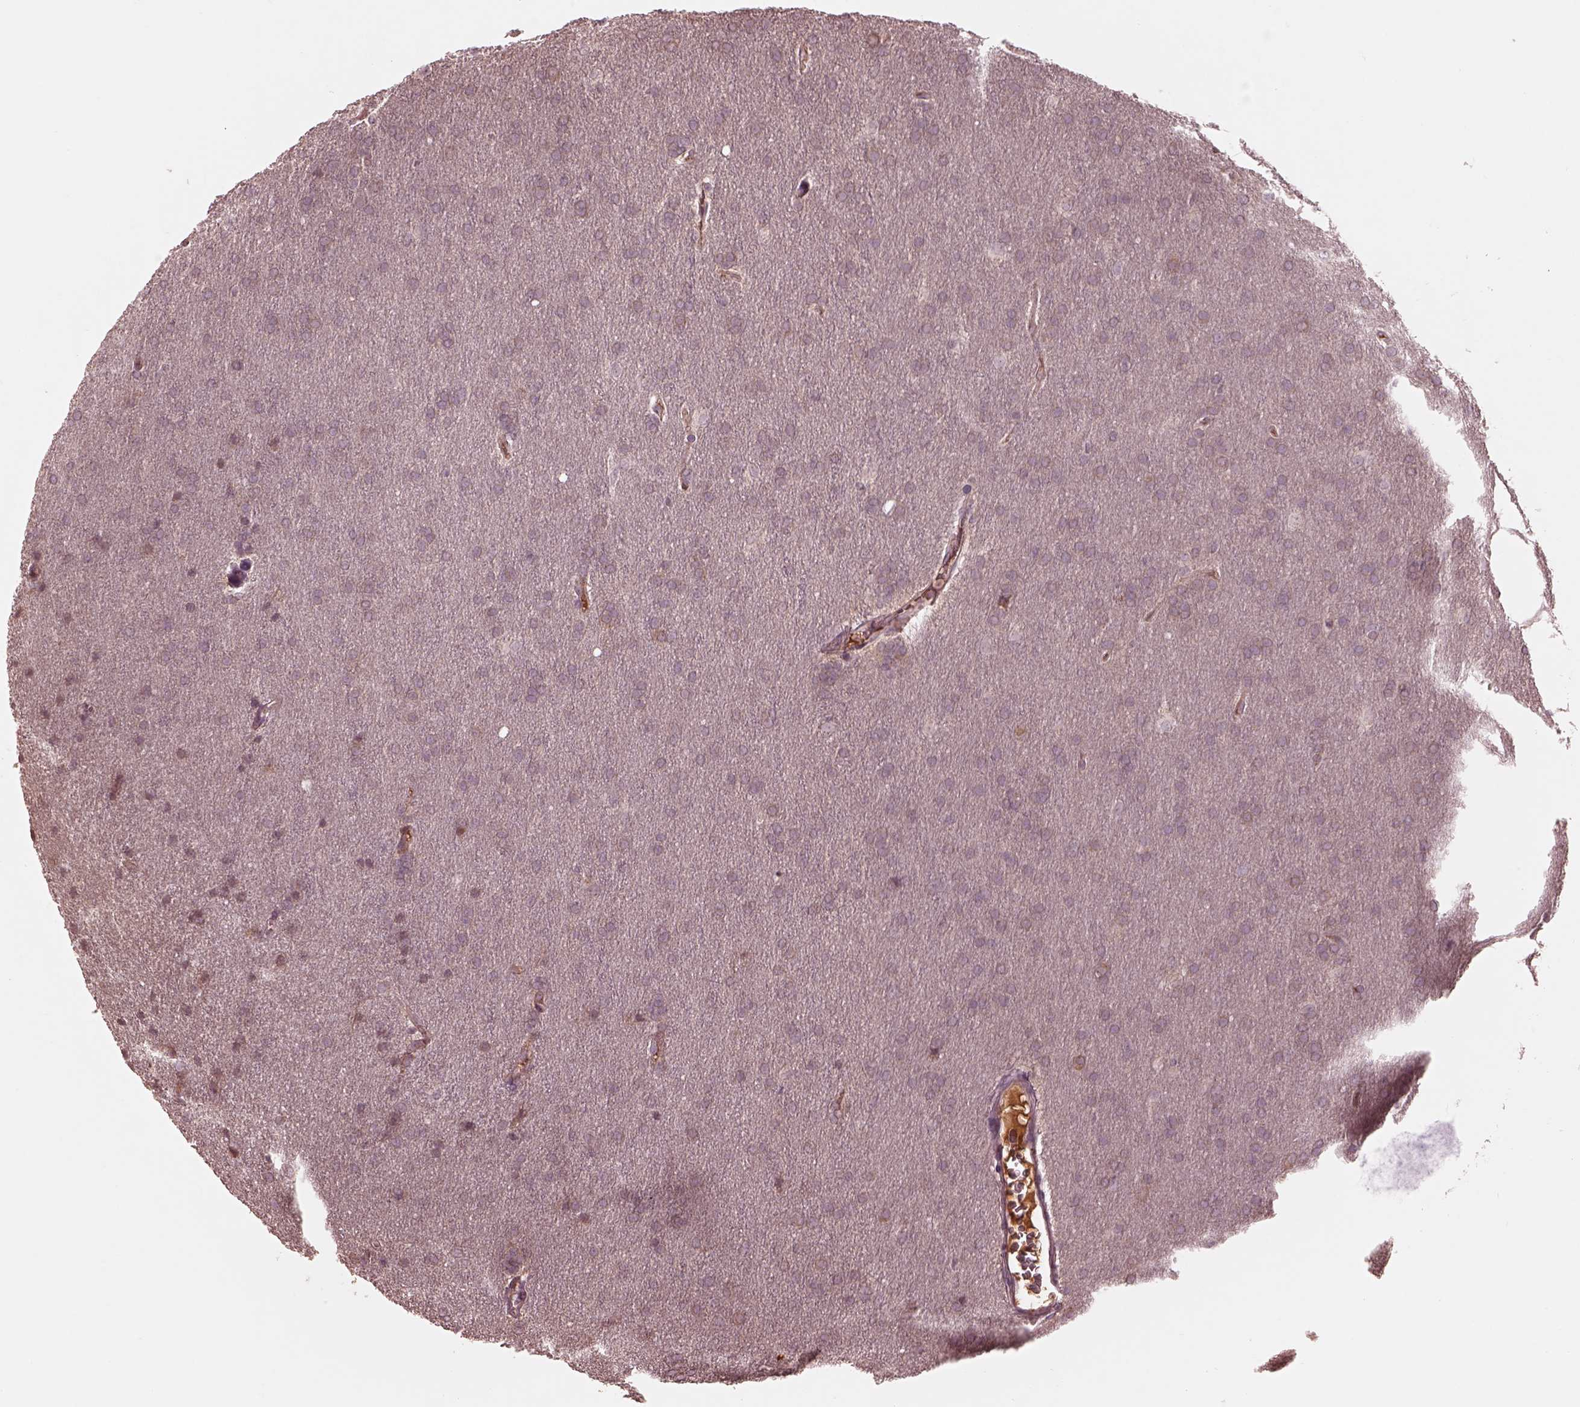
{"staining": {"intensity": "weak", "quantity": "25%-75%", "location": "cytoplasmic/membranous"}, "tissue": "glioma", "cell_type": "Tumor cells", "image_type": "cancer", "snomed": [{"axis": "morphology", "description": "Glioma, malignant, Low grade"}, {"axis": "topography", "description": "Brain"}], "caption": "Immunohistochemistry of human glioma exhibits low levels of weak cytoplasmic/membranous positivity in about 25%-75% of tumor cells. (DAB (3,3'-diaminobenzidine) IHC, brown staining for protein, blue staining for nuclei).", "gene": "TF", "patient": {"sex": "female", "age": 32}}